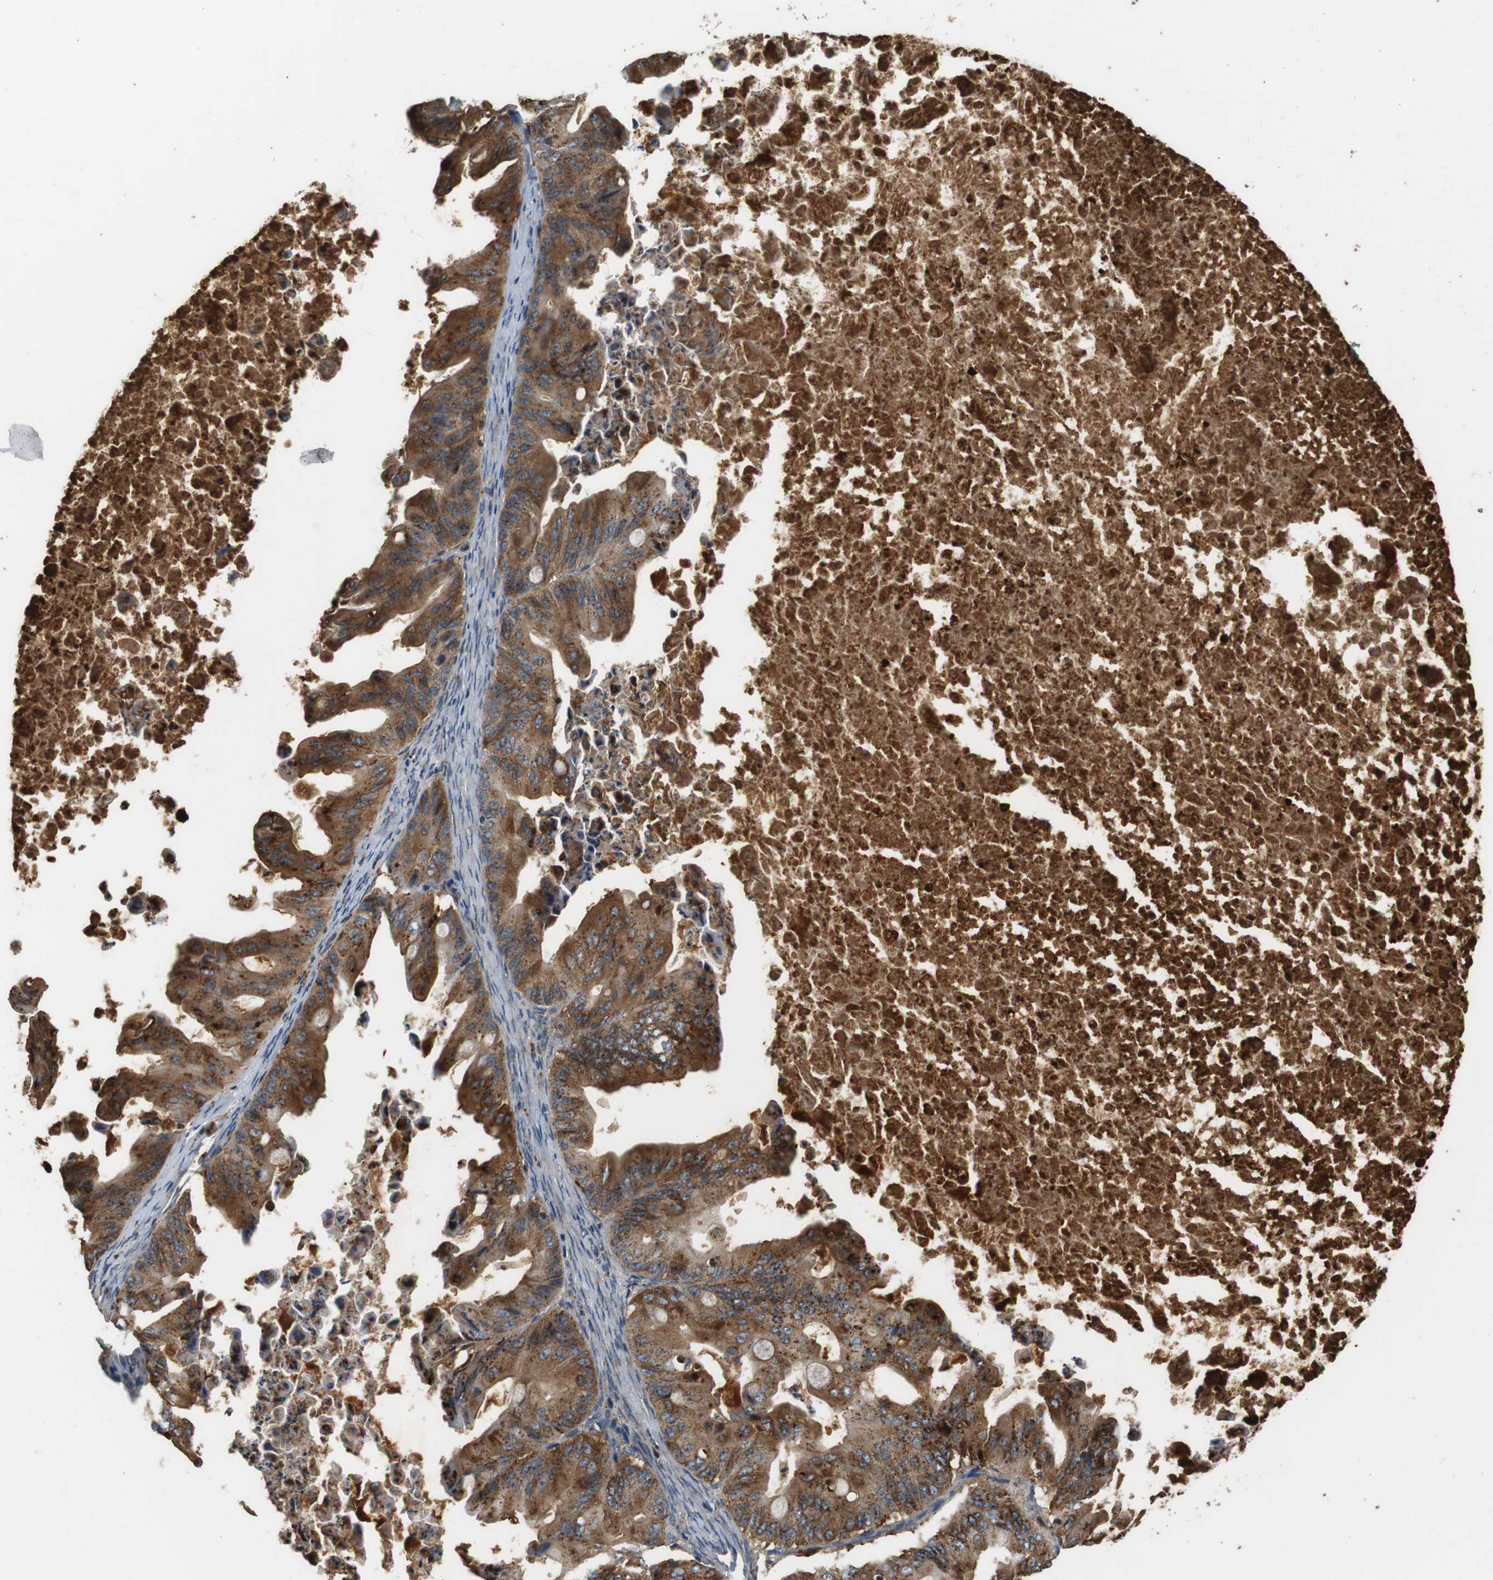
{"staining": {"intensity": "moderate", "quantity": ">75%", "location": "cytoplasmic/membranous"}, "tissue": "ovarian cancer", "cell_type": "Tumor cells", "image_type": "cancer", "snomed": [{"axis": "morphology", "description": "Cystadenocarcinoma, mucinous, NOS"}, {"axis": "topography", "description": "Ovary"}], "caption": "Brown immunohistochemical staining in ovarian mucinous cystadenocarcinoma exhibits moderate cytoplasmic/membranous staining in about >75% of tumor cells. (Brightfield microscopy of DAB IHC at high magnification).", "gene": "TXNRD1", "patient": {"sex": "female", "age": 37}}